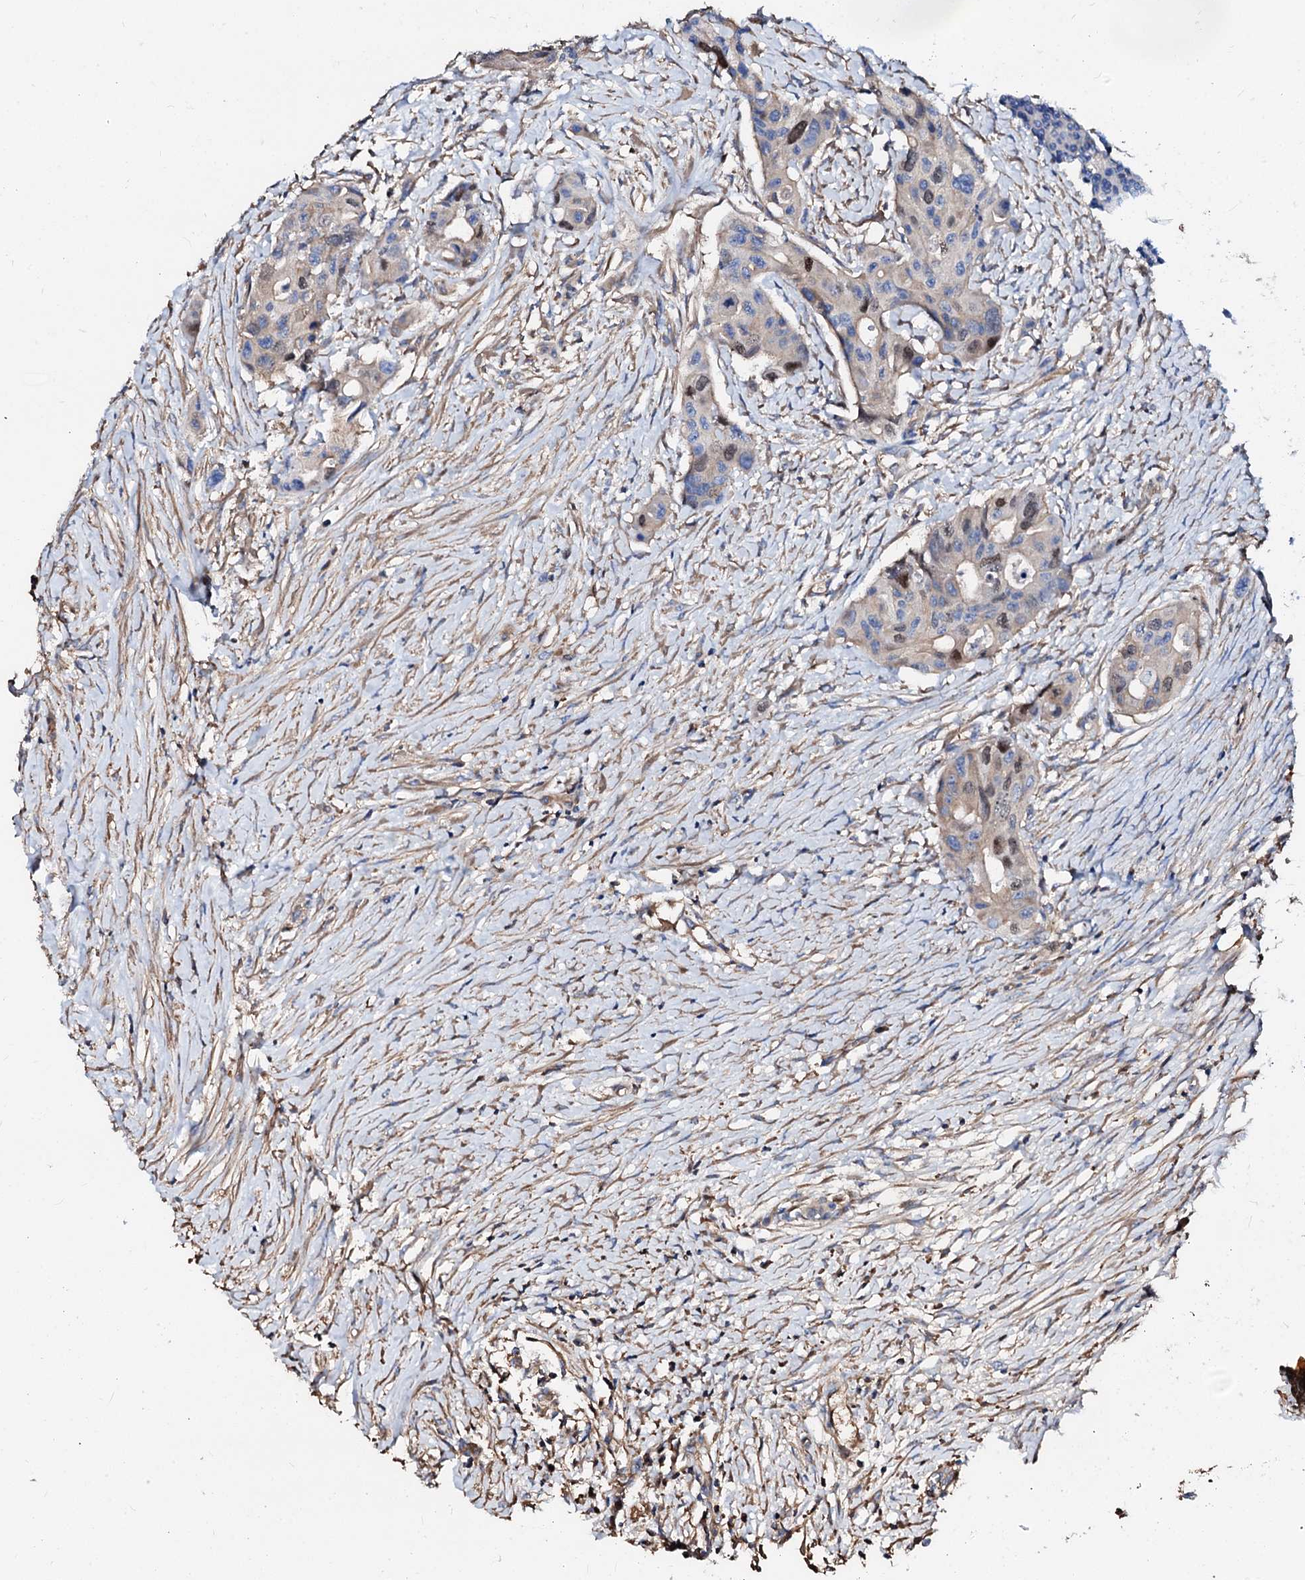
{"staining": {"intensity": "moderate", "quantity": "<25%", "location": "nuclear"}, "tissue": "colorectal cancer", "cell_type": "Tumor cells", "image_type": "cancer", "snomed": [{"axis": "morphology", "description": "Adenocarcinoma, NOS"}, {"axis": "topography", "description": "Colon"}], "caption": "Colorectal cancer tissue shows moderate nuclear expression in about <25% of tumor cells", "gene": "CSKMT", "patient": {"sex": "male", "age": 77}}